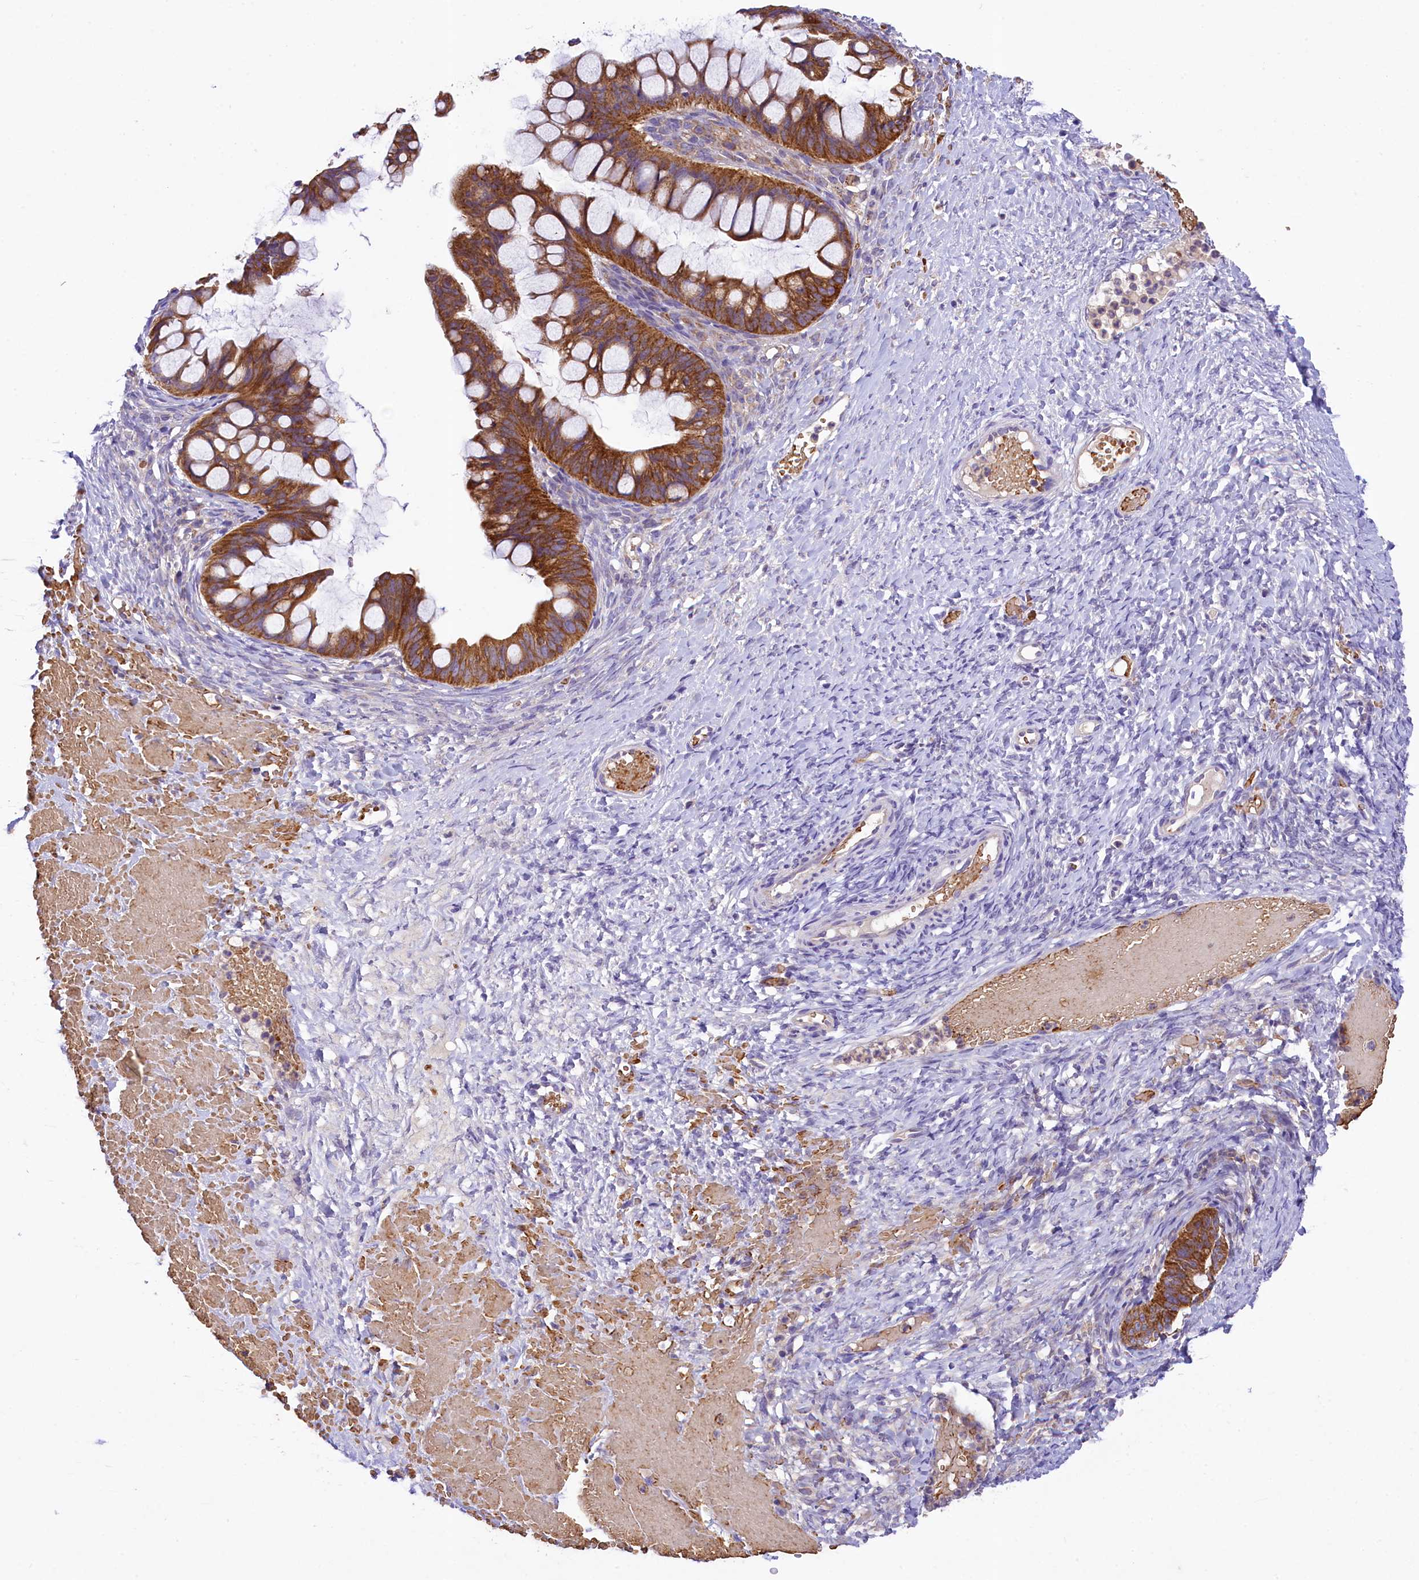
{"staining": {"intensity": "strong", "quantity": ">75%", "location": "cytoplasmic/membranous"}, "tissue": "ovarian cancer", "cell_type": "Tumor cells", "image_type": "cancer", "snomed": [{"axis": "morphology", "description": "Cystadenocarcinoma, mucinous, NOS"}, {"axis": "topography", "description": "Ovary"}], "caption": "Strong cytoplasmic/membranous positivity is present in about >75% of tumor cells in mucinous cystadenocarcinoma (ovarian).", "gene": "LARP4", "patient": {"sex": "female", "age": 73}}